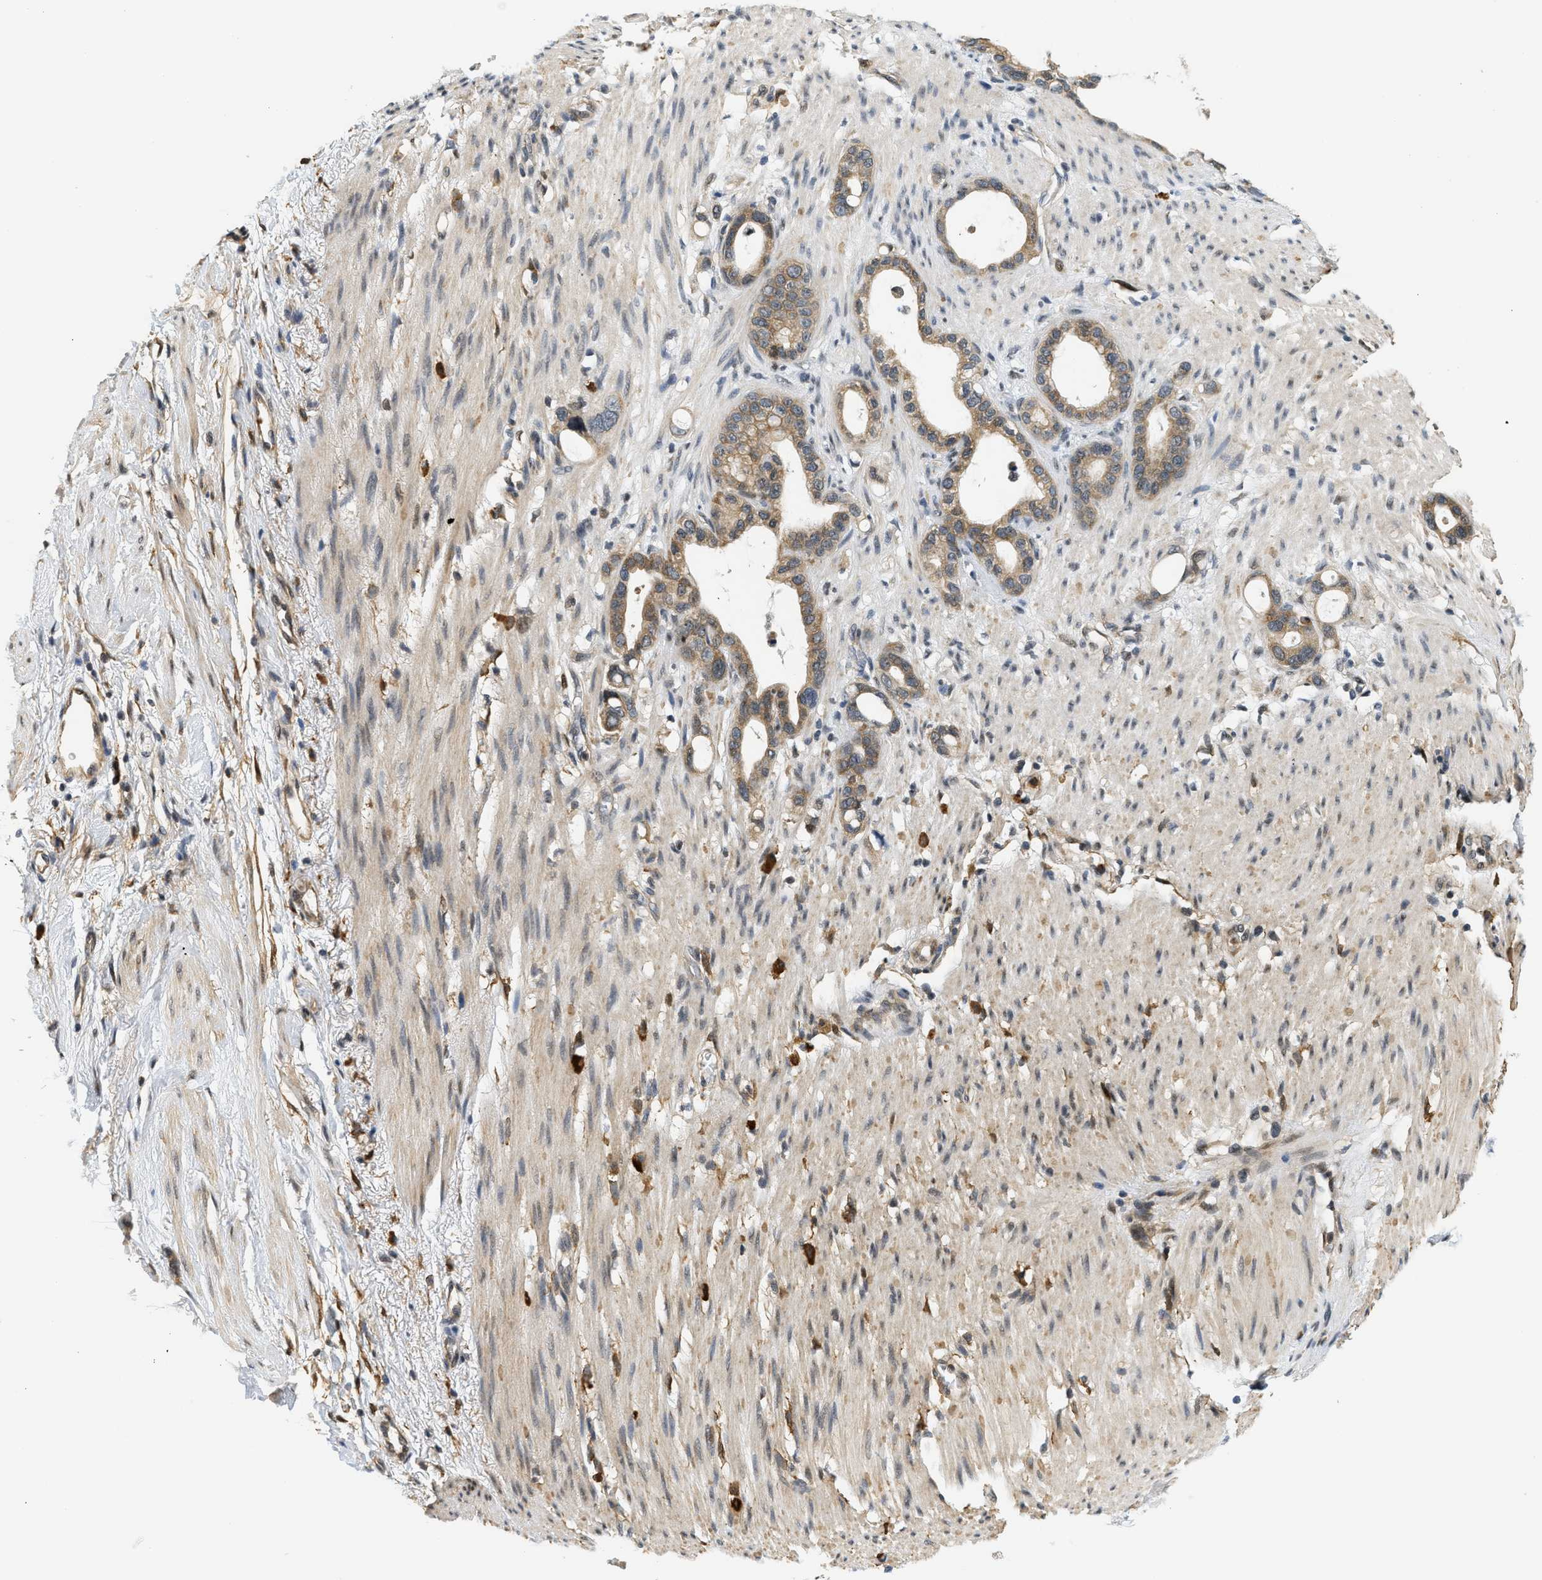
{"staining": {"intensity": "moderate", "quantity": ">75%", "location": "cytoplasmic/membranous"}, "tissue": "stomach cancer", "cell_type": "Tumor cells", "image_type": "cancer", "snomed": [{"axis": "morphology", "description": "Adenocarcinoma, NOS"}, {"axis": "topography", "description": "Stomach"}], "caption": "A high-resolution histopathology image shows IHC staining of adenocarcinoma (stomach), which reveals moderate cytoplasmic/membranous positivity in about >75% of tumor cells.", "gene": "KMT2A", "patient": {"sex": "female", "age": 75}}